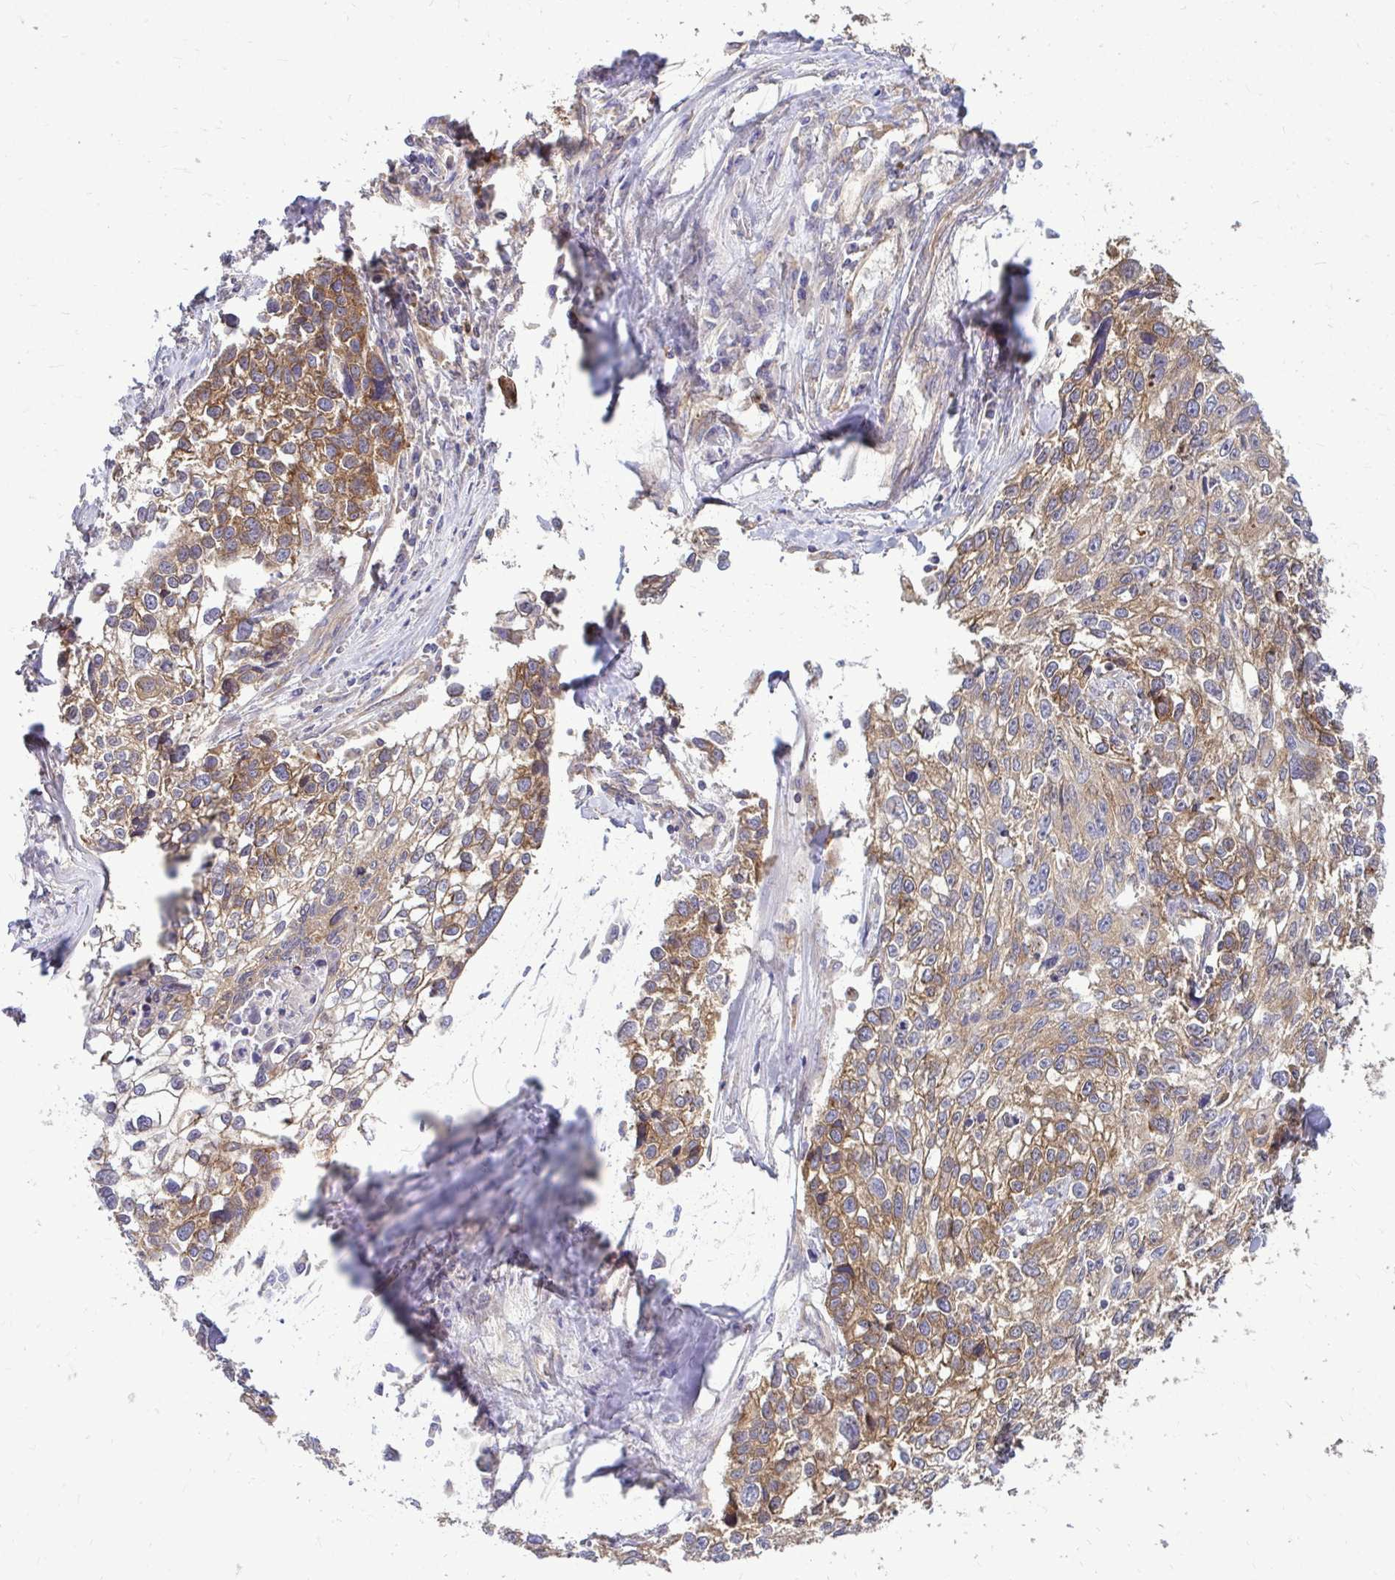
{"staining": {"intensity": "moderate", "quantity": ">75%", "location": "cytoplasmic/membranous"}, "tissue": "lung cancer", "cell_type": "Tumor cells", "image_type": "cancer", "snomed": [{"axis": "morphology", "description": "Squamous cell carcinoma, NOS"}, {"axis": "topography", "description": "Lung"}], "caption": "IHC (DAB) staining of human lung cancer (squamous cell carcinoma) displays moderate cytoplasmic/membranous protein positivity in approximately >75% of tumor cells.", "gene": "FMR1", "patient": {"sex": "male", "age": 74}}